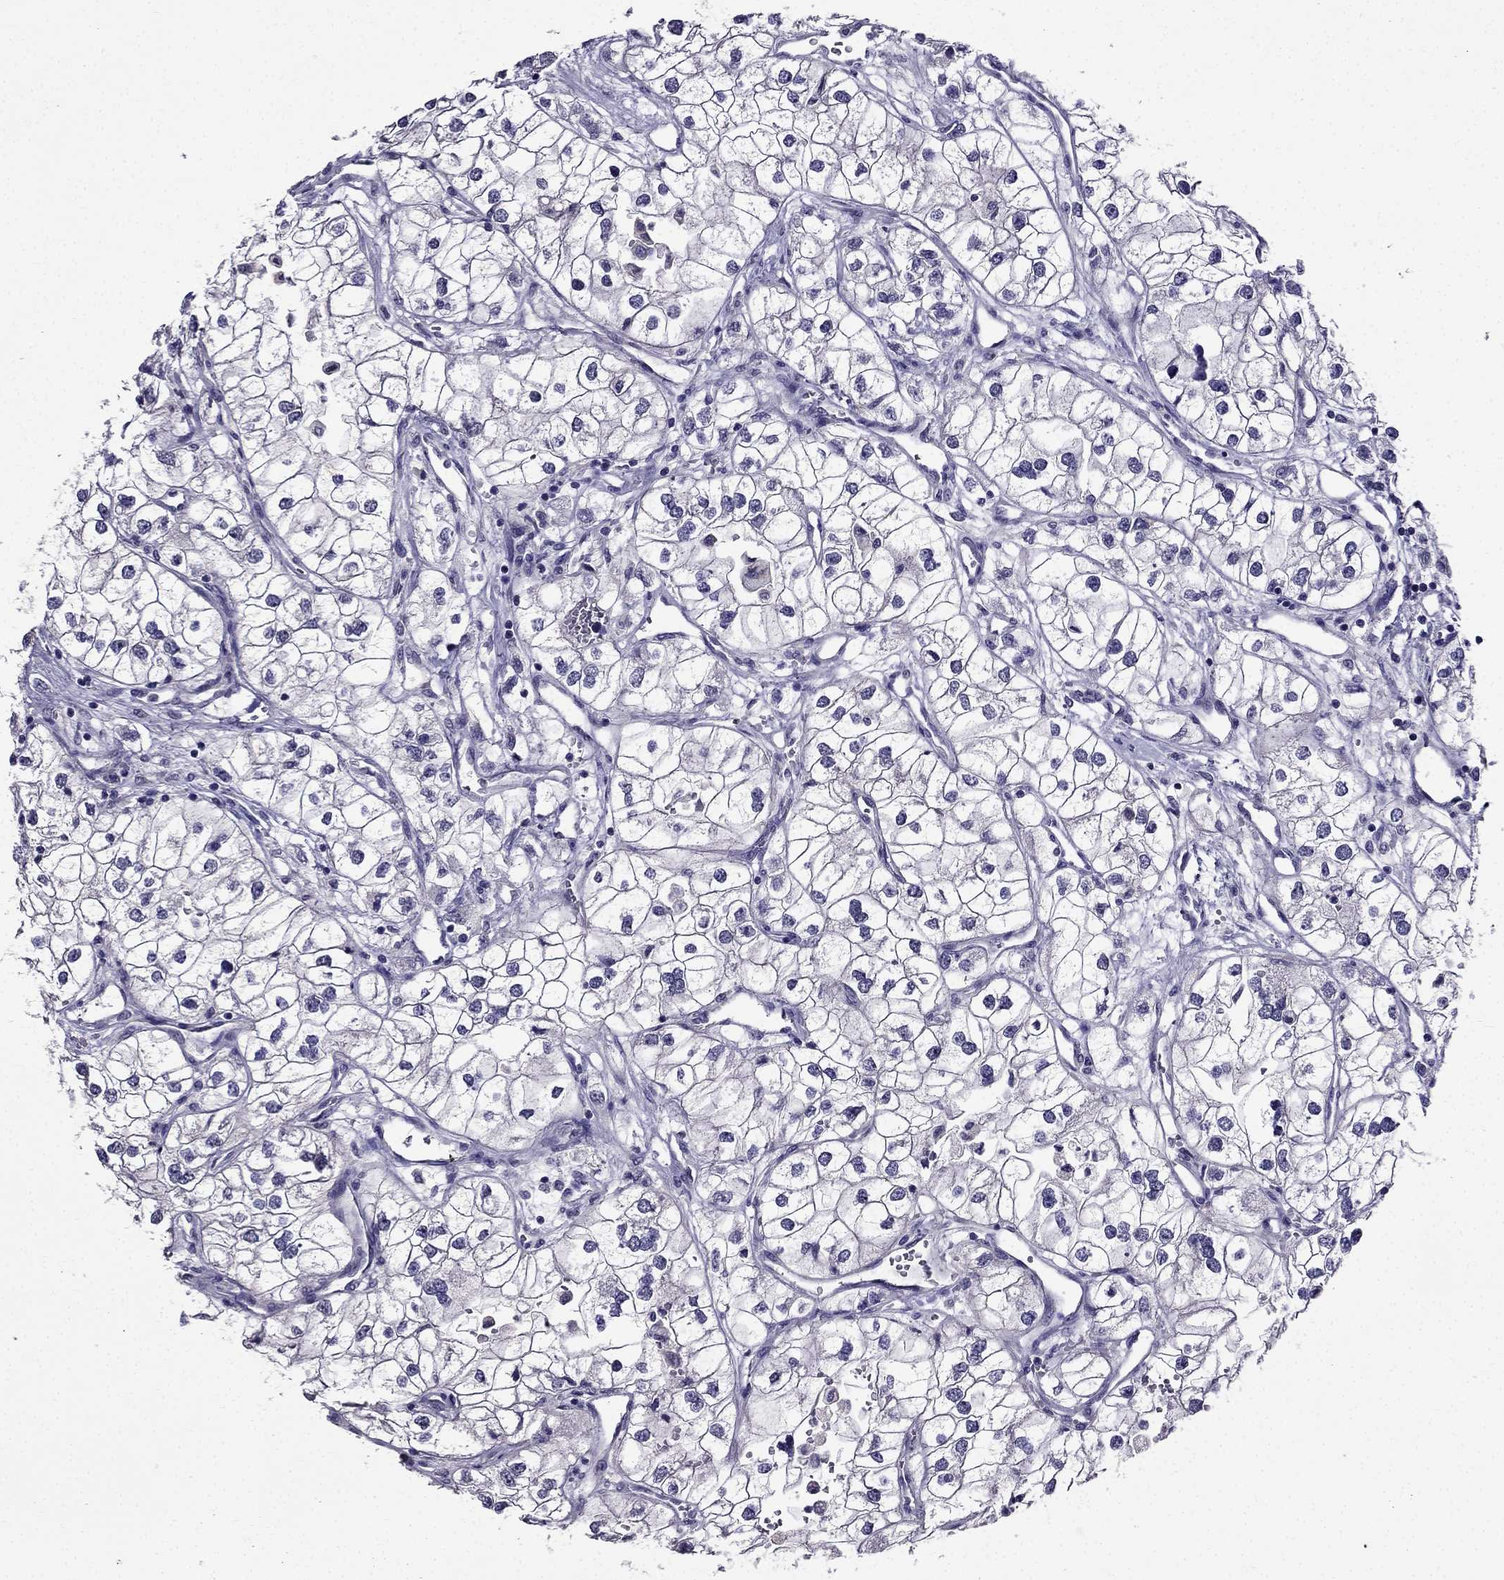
{"staining": {"intensity": "negative", "quantity": "none", "location": "none"}, "tissue": "renal cancer", "cell_type": "Tumor cells", "image_type": "cancer", "snomed": [{"axis": "morphology", "description": "Adenocarcinoma, NOS"}, {"axis": "topography", "description": "Kidney"}], "caption": "DAB (3,3'-diaminobenzidine) immunohistochemical staining of human renal adenocarcinoma reveals no significant positivity in tumor cells.", "gene": "DUSP15", "patient": {"sex": "male", "age": 59}}